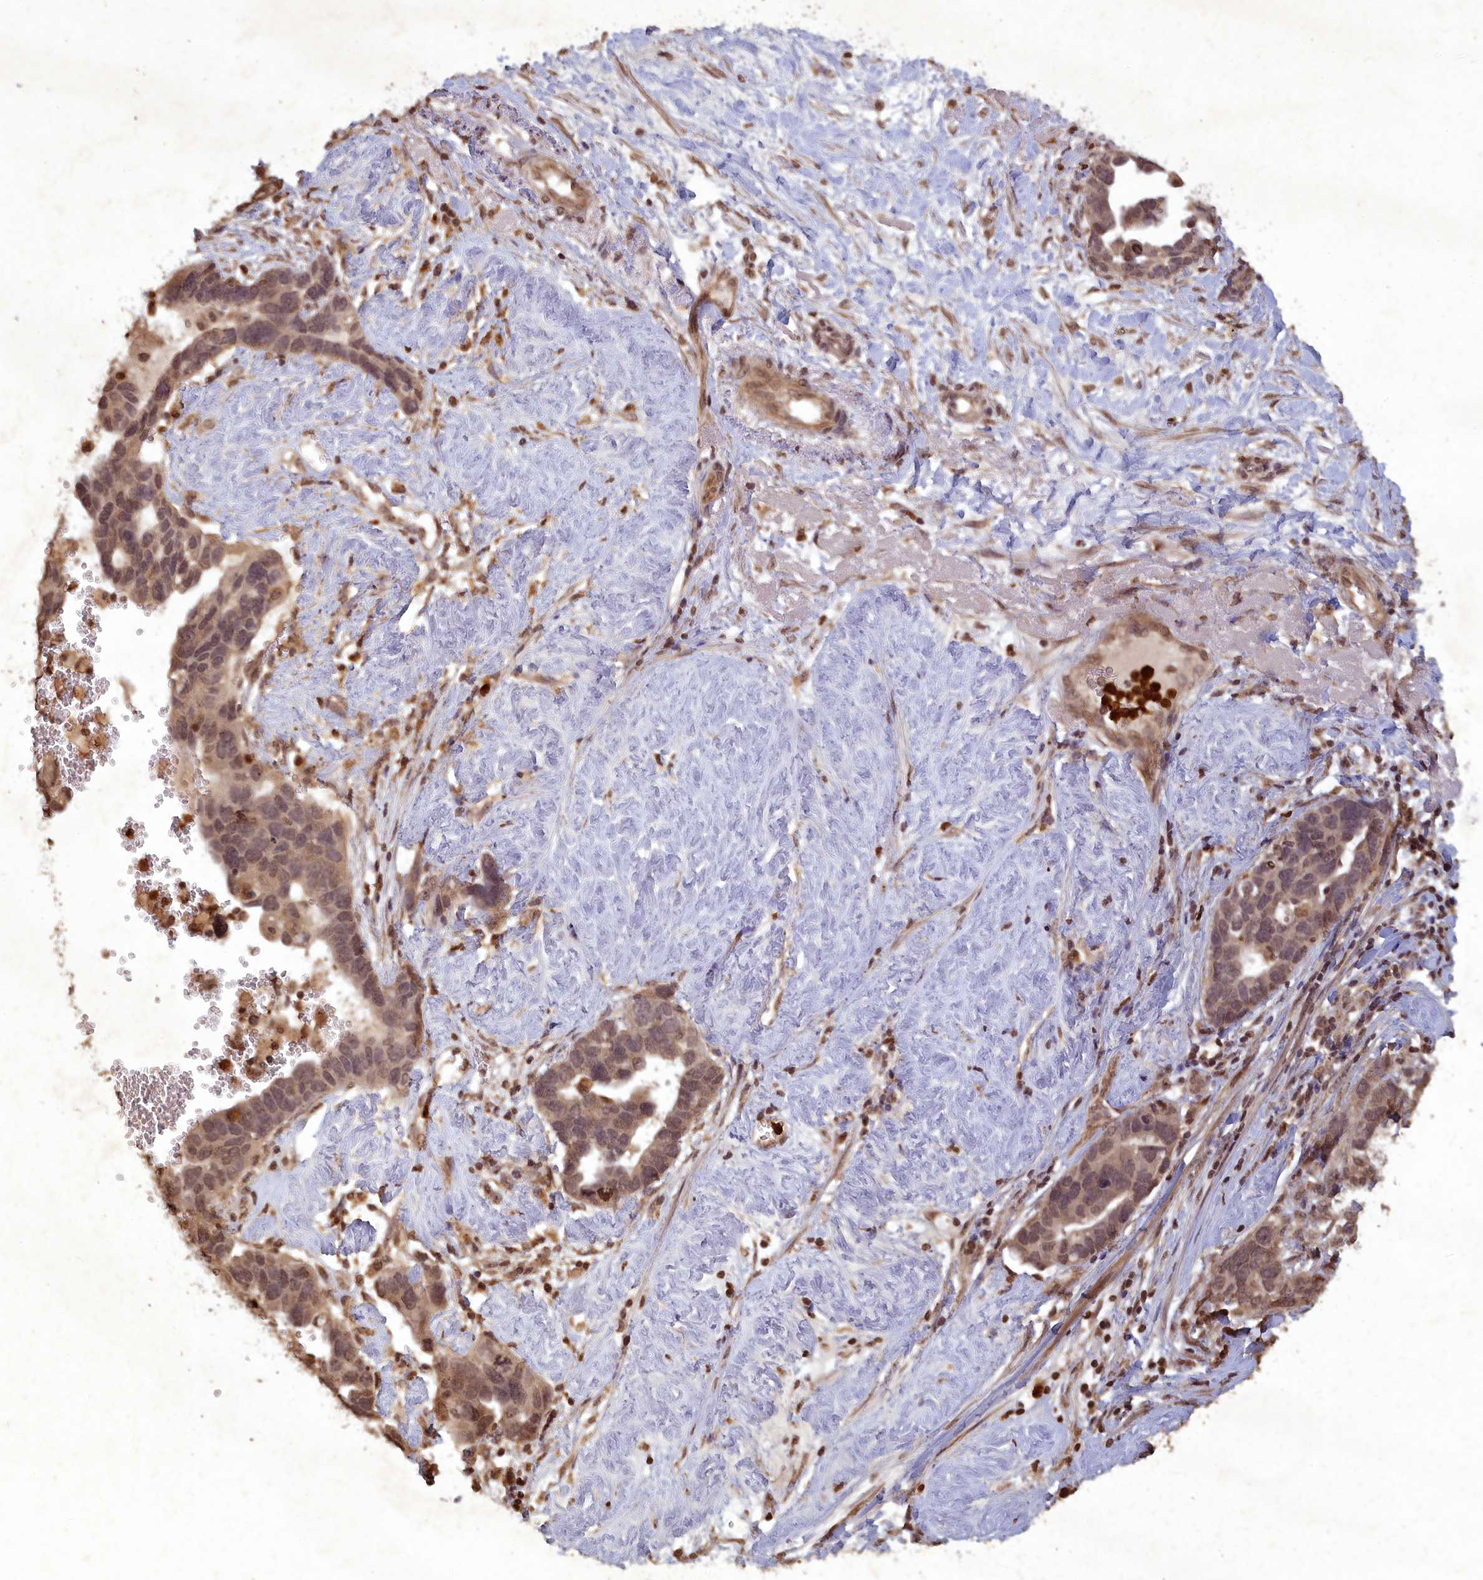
{"staining": {"intensity": "moderate", "quantity": "25%-75%", "location": "nuclear"}, "tissue": "ovarian cancer", "cell_type": "Tumor cells", "image_type": "cancer", "snomed": [{"axis": "morphology", "description": "Cystadenocarcinoma, serous, NOS"}, {"axis": "topography", "description": "Ovary"}], "caption": "A photomicrograph of ovarian cancer (serous cystadenocarcinoma) stained for a protein exhibits moderate nuclear brown staining in tumor cells. (Stains: DAB in brown, nuclei in blue, Microscopy: brightfield microscopy at high magnification).", "gene": "SRMS", "patient": {"sex": "female", "age": 54}}